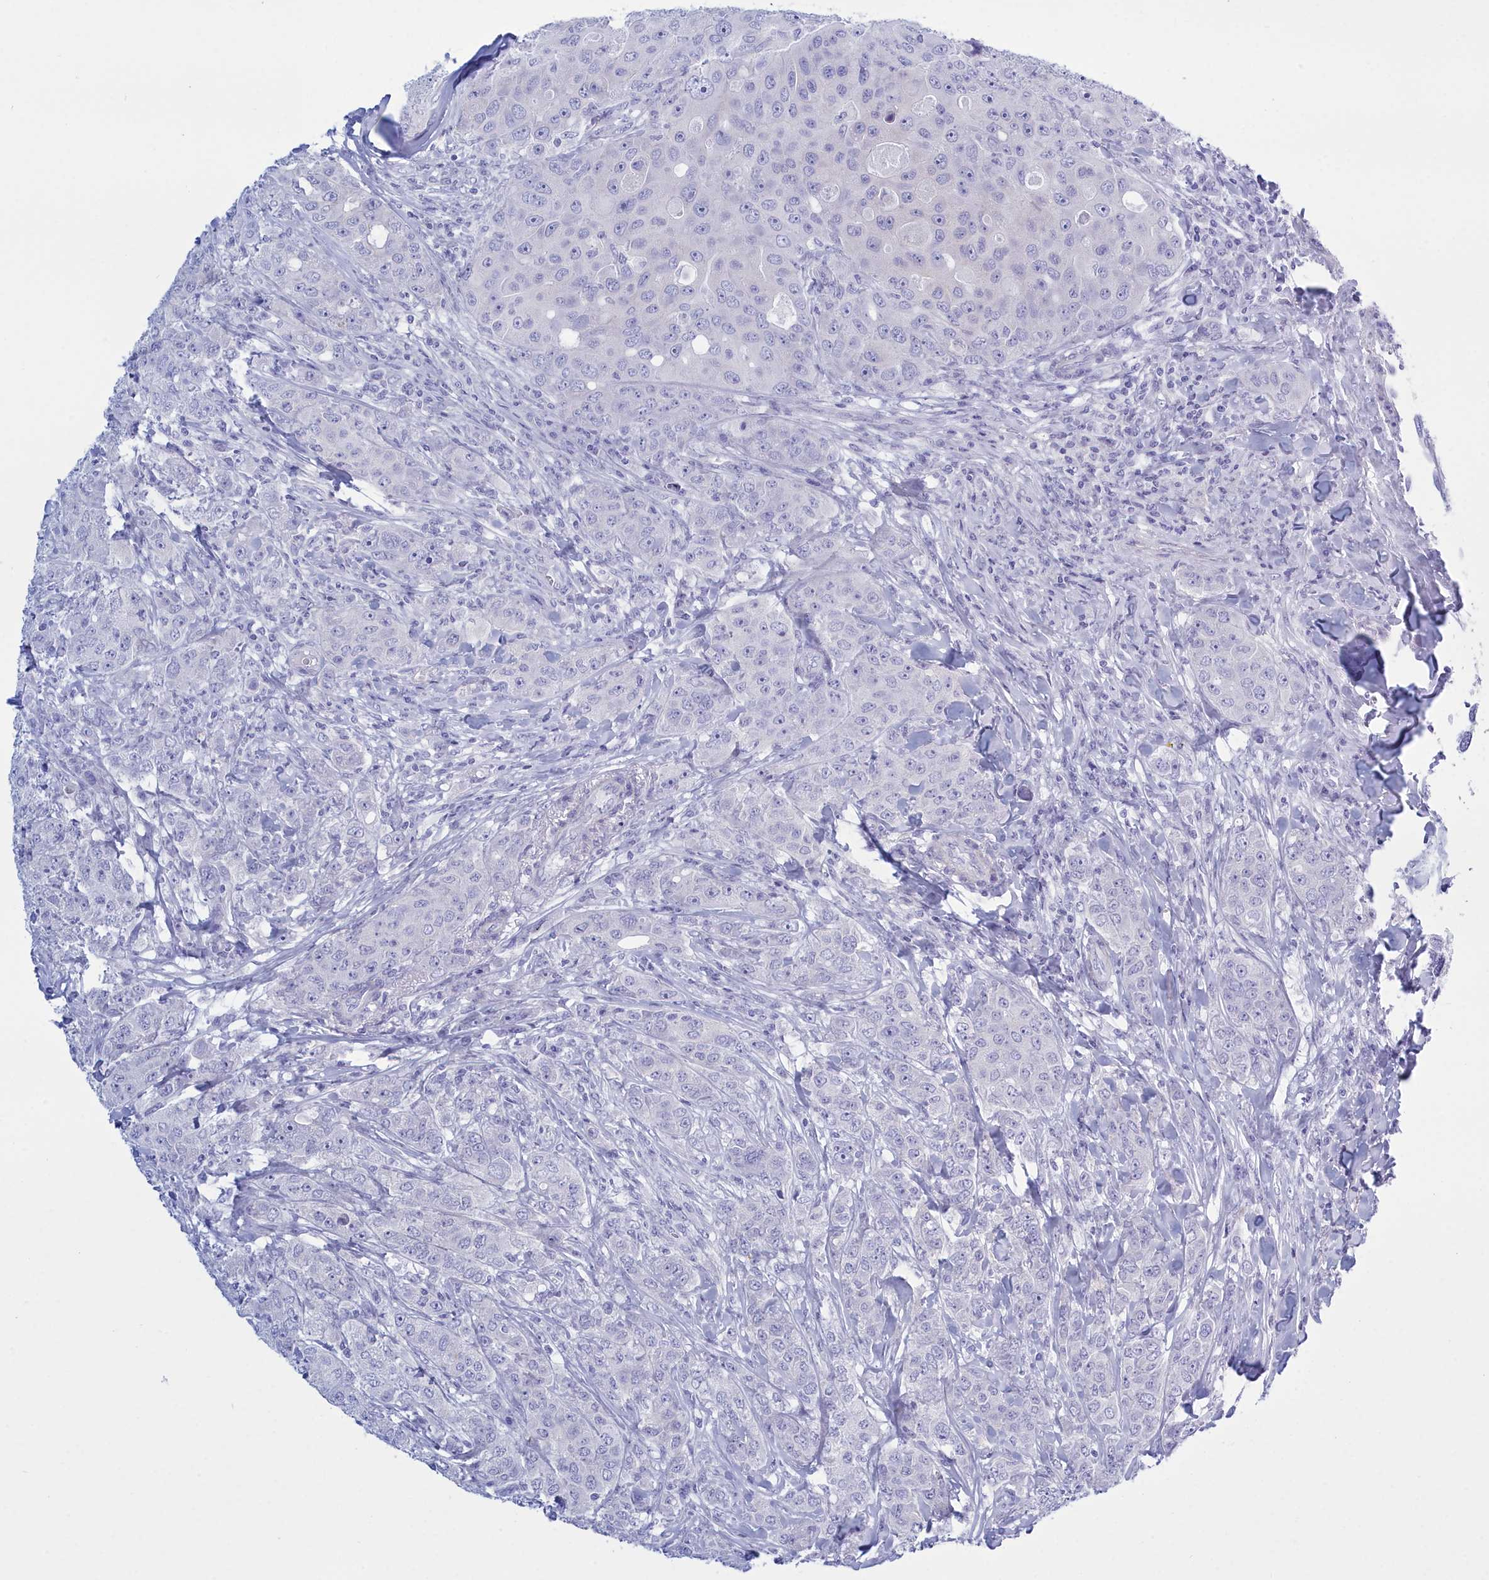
{"staining": {"intensity": "negative", "quantity": "none", "location": "none"}, "tissue": "breast cancer", "cell_type": "Tumor cells", "image_type": "cancer", "snomed": [{"axis": "morphology", "description": "Duct carcinoma"}, {"axis": "topography", "description": "Breast"}], "caption": "Tumor cells show no significant staining in breast intraductal carcinoma. The staining was performed using DAB to visualize the protein expression in brown, while the nuclei were stained in blue with hematoxylin (Magnification: 20x).", "gene": "TMEM97", "patient": {"sex": "female", "age": 43}}